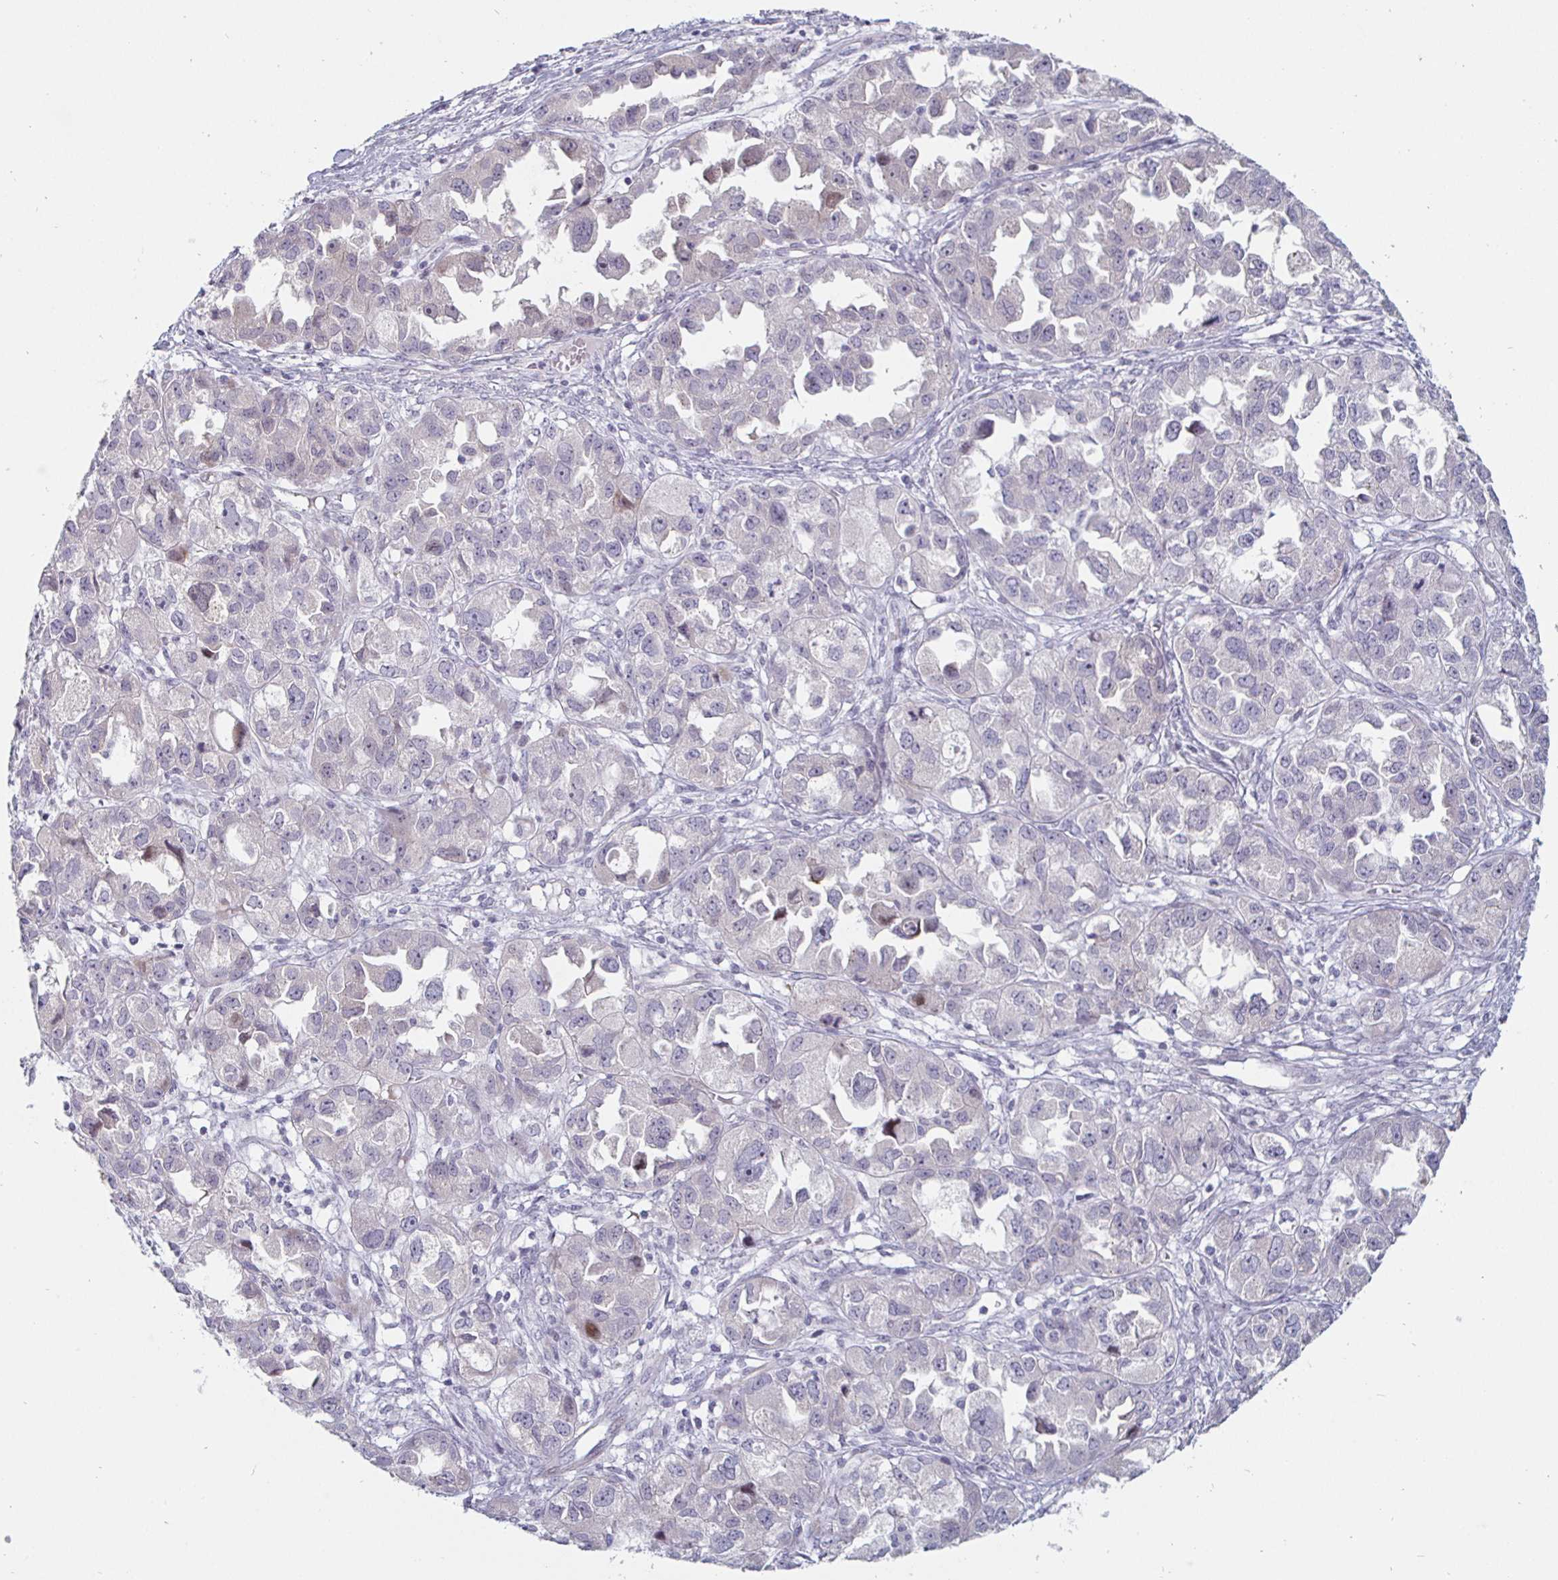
{"staining": {"intensity": "negative", "quantity": "none", "location": "none"}, "tissue": "ovarian cancer", "cell_type": "Tumor cells", "image_type": "cancer", "snomed": [{"axis": "morphology", "description": "Cystadenocarcinoma, serous, NOS"}, {"axis": "topography", "description": "Ovary"}], "caption": "Tumor cells show no significant protein positivity in ovarian serous cystadenocarcinoma.", "gene": "DMRTB1", "patient": {"sex": "female", "age": 84}}